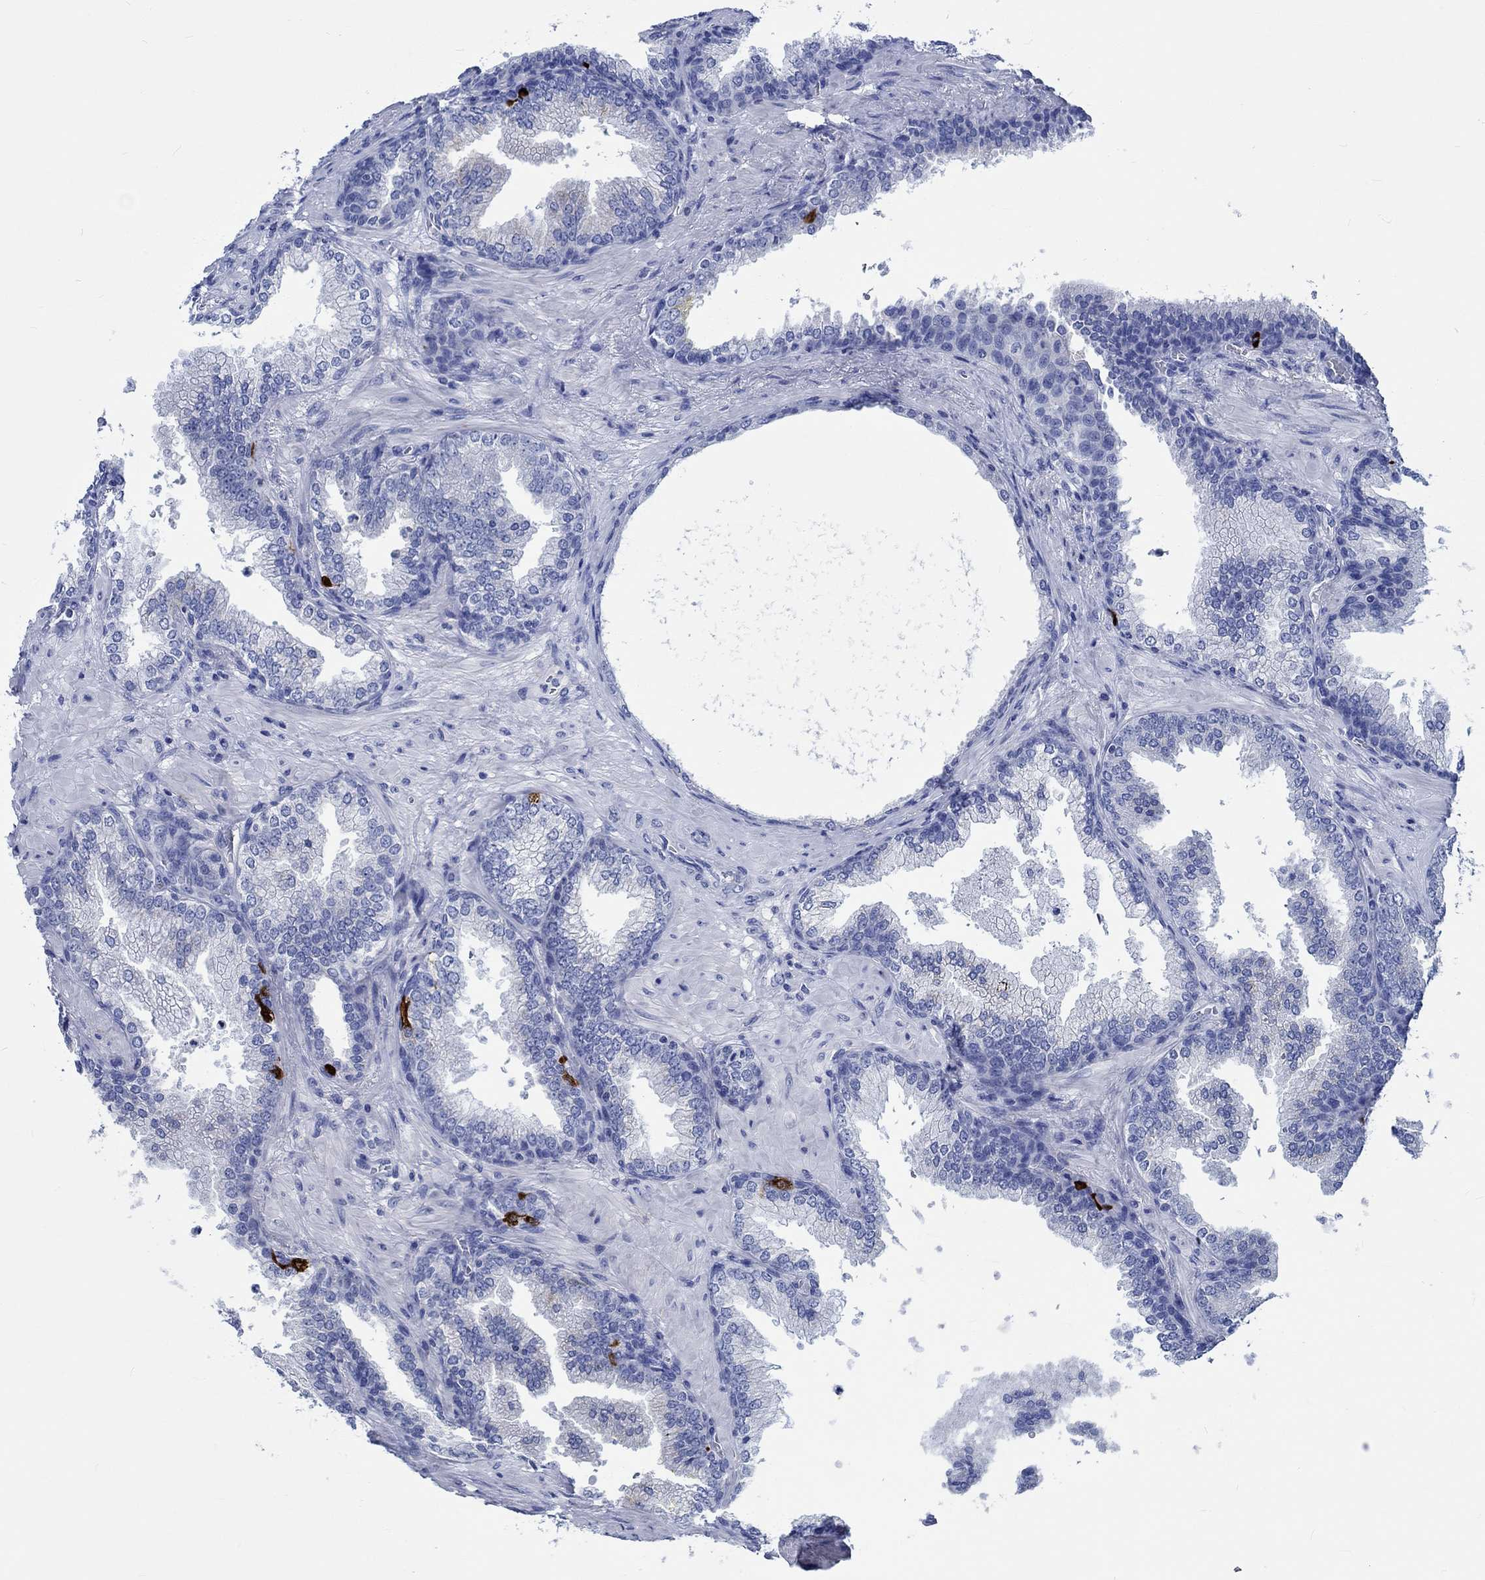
{"staining": {"intensity": "negative", "quantity": "none", "location": "none"}, "tissue": "prostate cancer", "cell_type": "Tumor cells", "image_type": "cancer", "snomed": [{"axis": "morphology", "description": "Adenocarcinoma, Low grade"}, {"axis": "topography", "description": "Prostate"}], "caption": "IHC image of human prostate cancer (low-grade adenocarcinoma) stained for a protein (brown), which demonstrates no positivity in tumor cells.", "gene": "PTPRN2", "patient": {"sex": "male", "age": 68}}